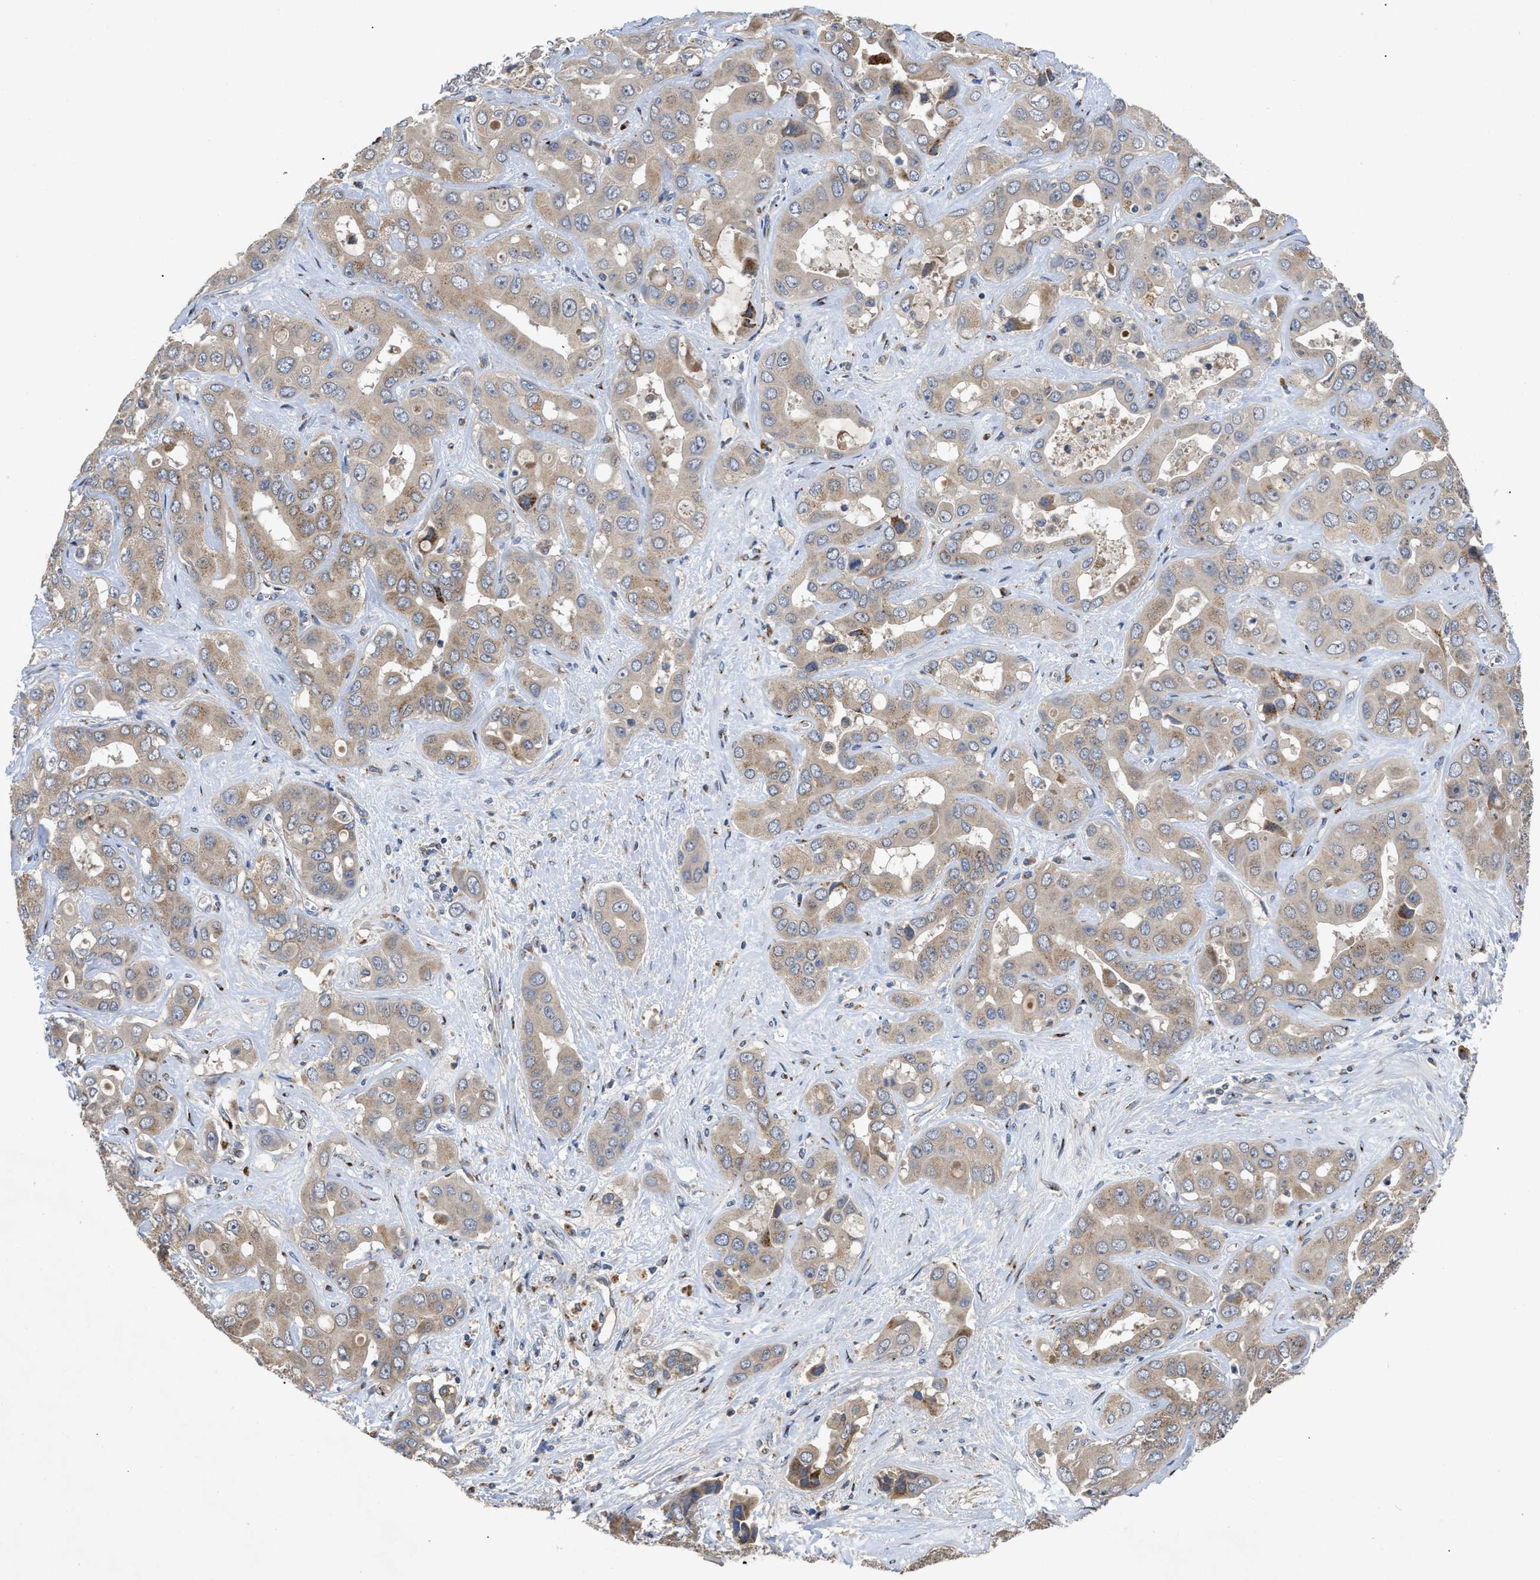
{"staining": {"intensity": "weak", "quantity": ">75%", "location": "cytoplasmic/membranous"}, "tissue": "liver cancer", "cell_type": "Tumor cells", "image_type": "cancer", "snomed": [{"axis": "morphology", "description": "Cholangiocarcinoma"}, {"axis": "topography", "description": "Liver"}], "caption": "The image demonstrates immunohistochemical staining of liver cholangiocarcinoma. There is weak cytoplasmic/membranous positivity is seen in approximately >75% of tumor cells.", "gene": "SIK2", "patient": {"sex": "female", "age": 52}}